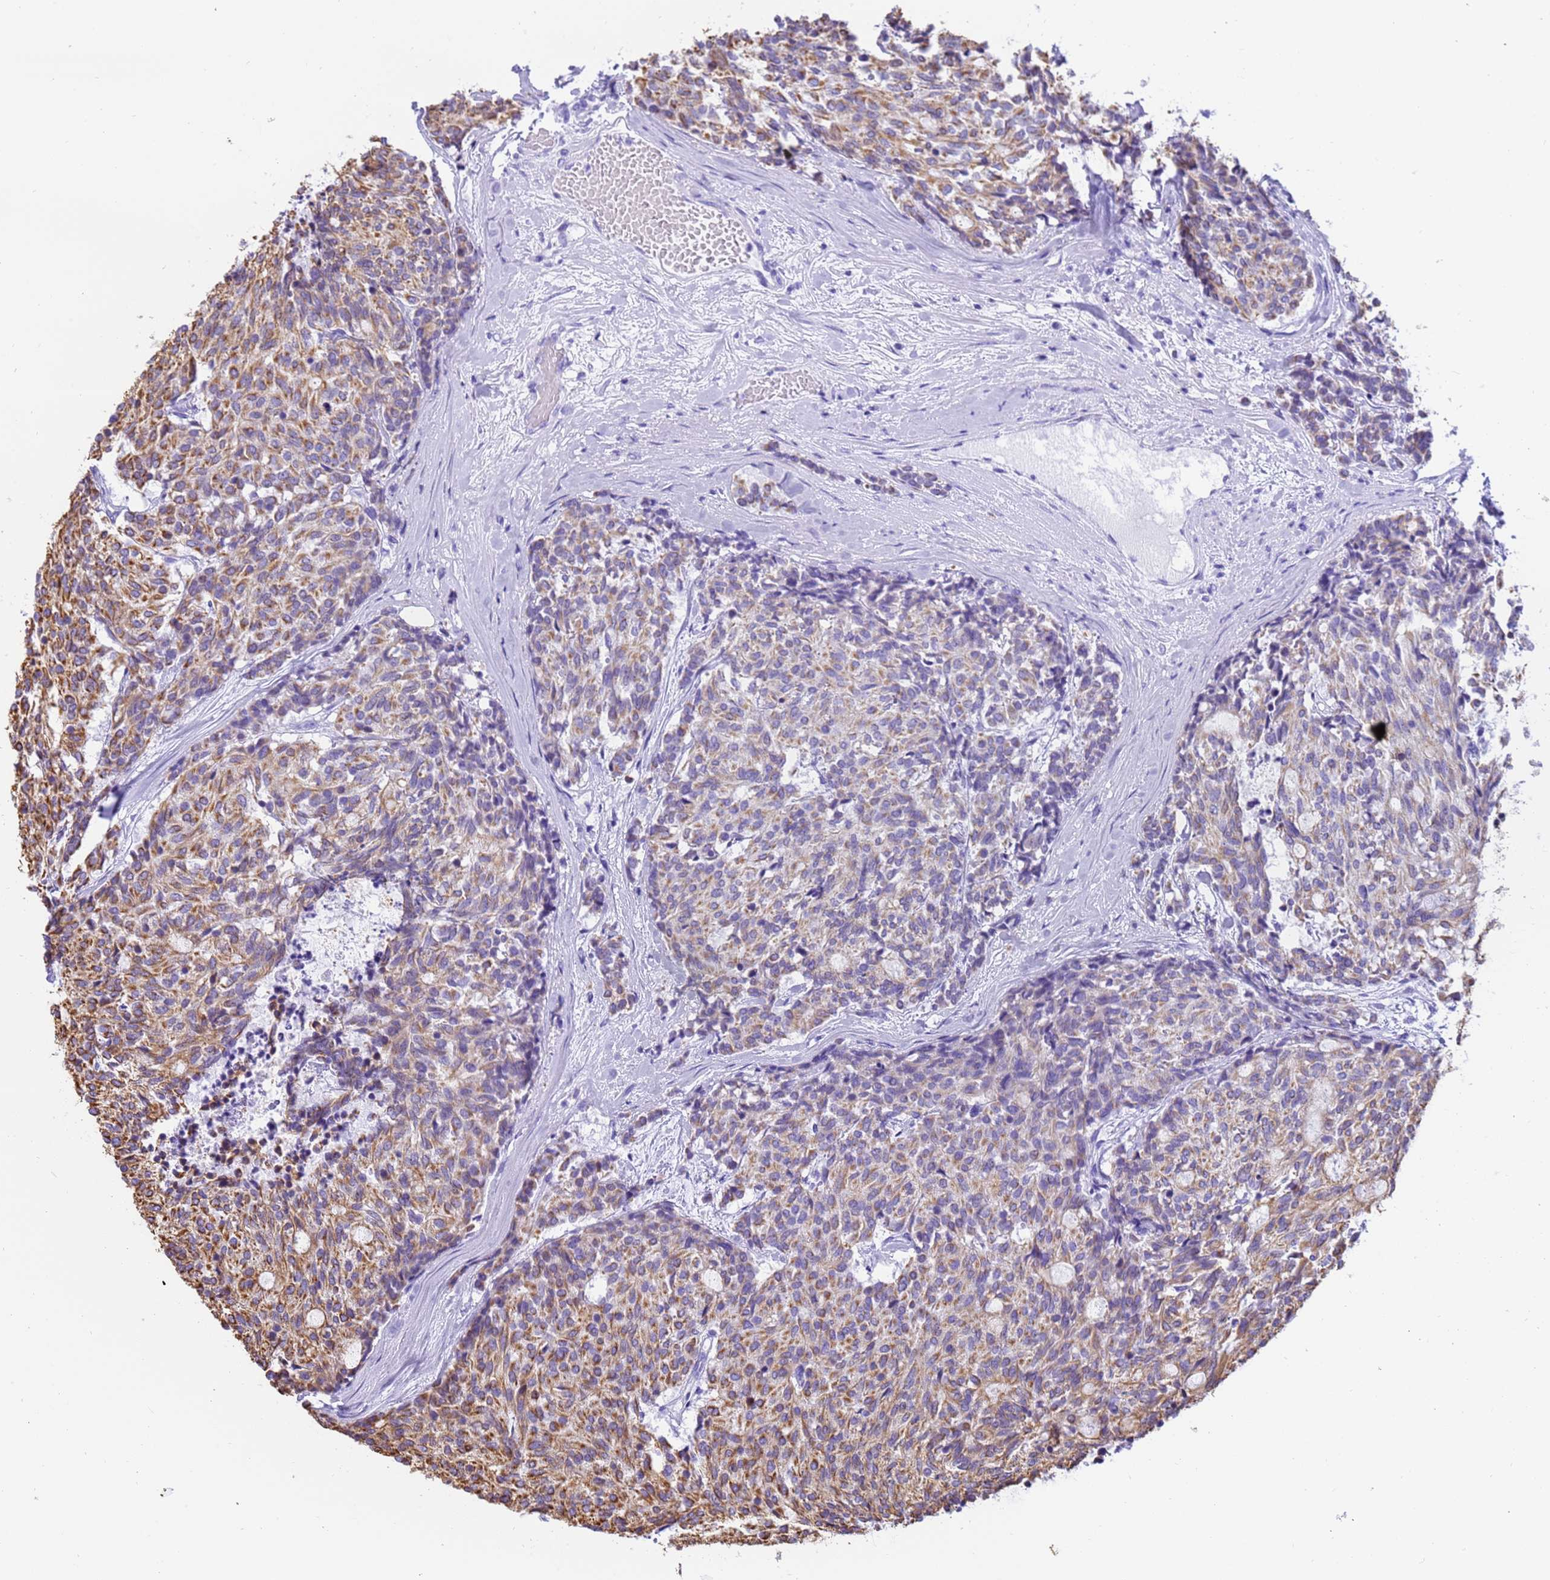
{"staining": {"intensity": "moderate", "quantity": "25%-75%", "location": "cytoplasmic/membranous"}, "tissue": "carcinoid", "cell_type": "Tumor cells", "image_type": "cancer", "snomed": [{"axis": "morphology", "description": "Carcinoid, malignant, NOS"}, {"axis": "topography", "description": "Pancreas"}], "caption": "Immunohistochemical staining of human malignant carcinoid demonstrates moderate cytoplasmic/membranous protein positivity in about 25%-75% of tumor cells.", "gene": "PIEZO2", "patient": {"sex": "female", "age": 54}}